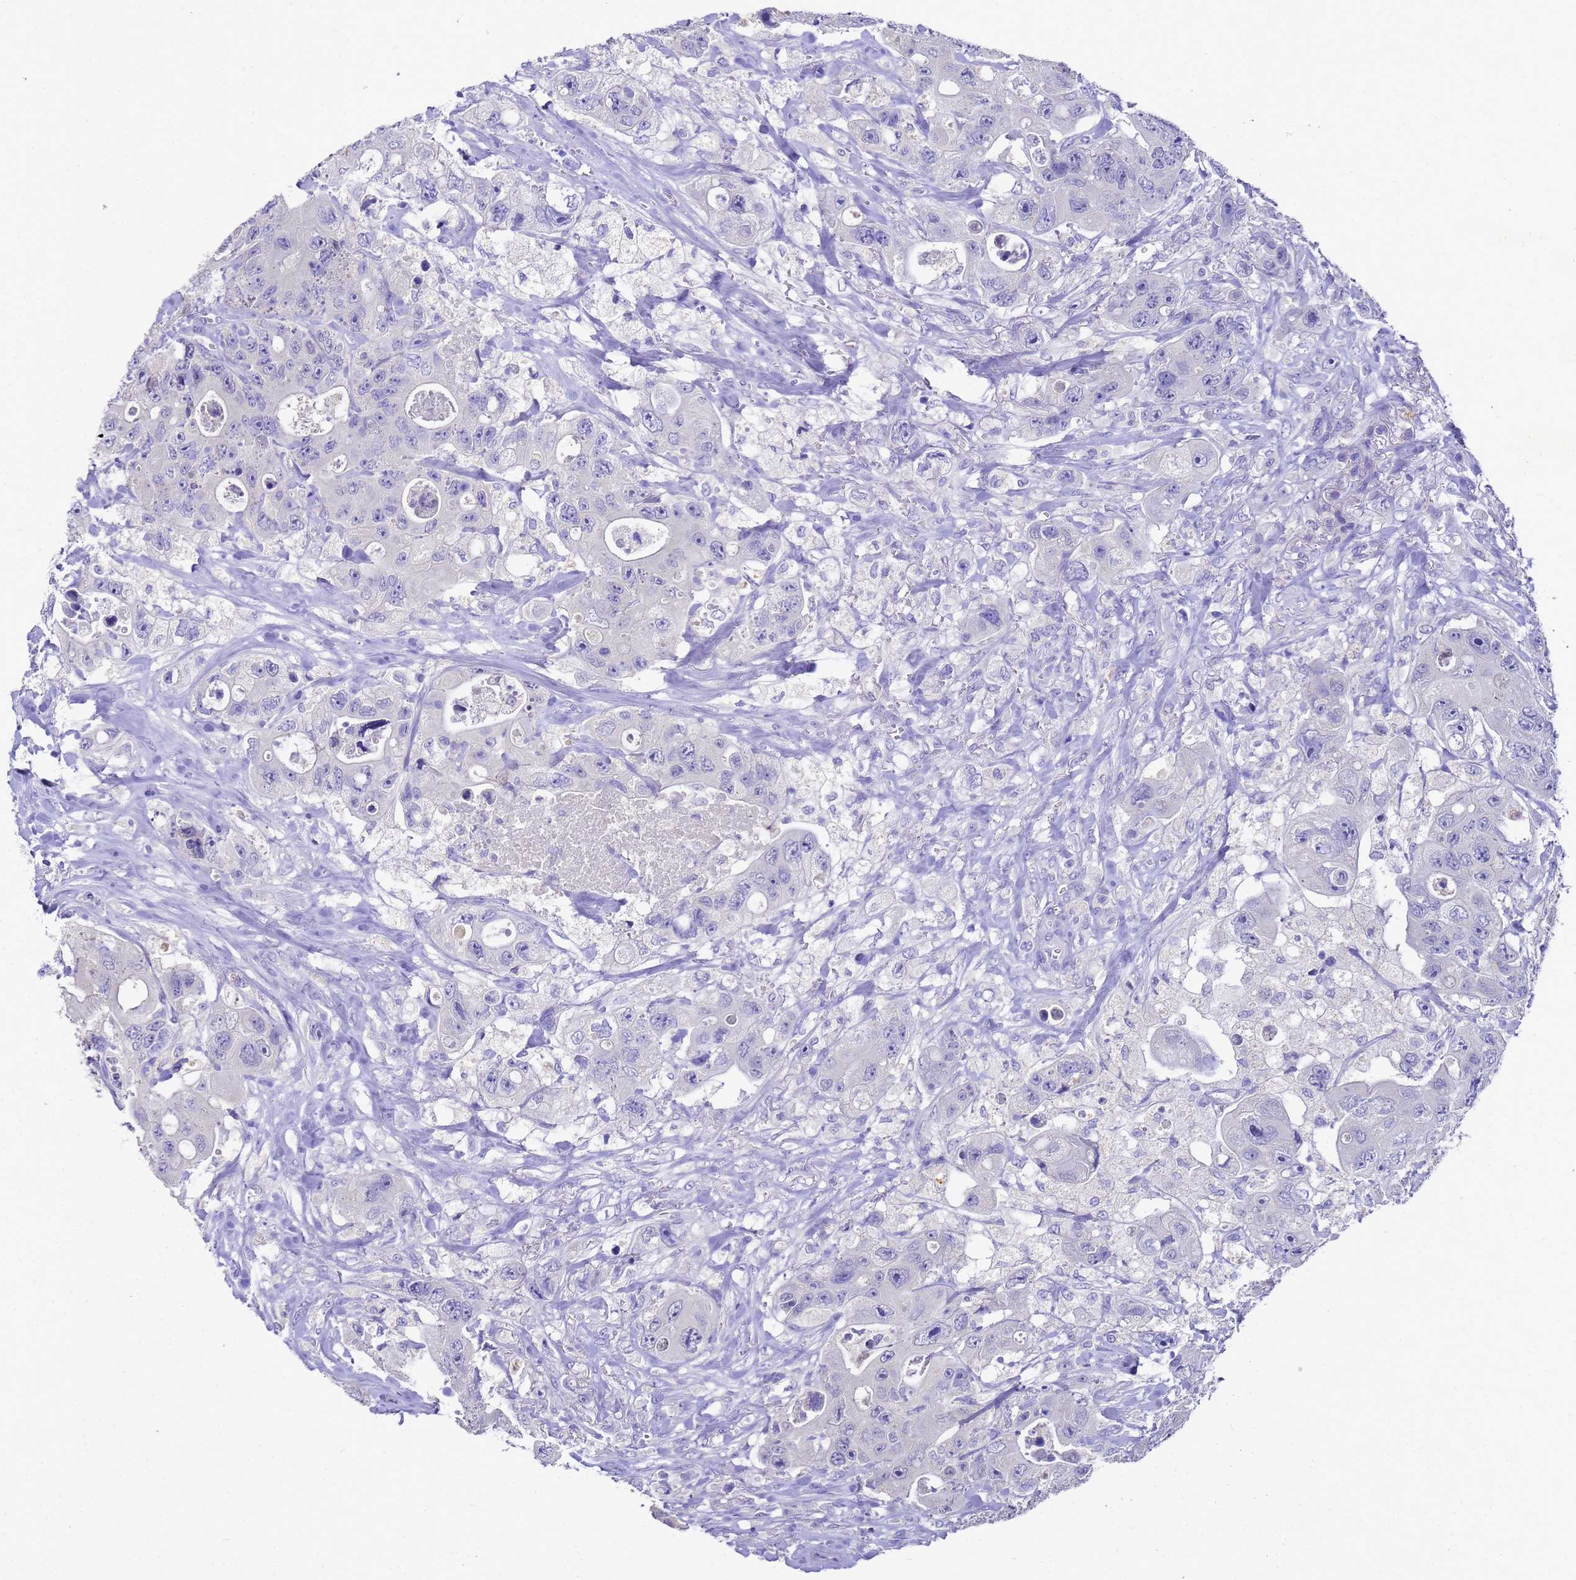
{"staining": {"intensity": "negative", "quantity": "none", "location": "none"}, "tissue": "colorectal cancer", "cell_type": "Tumor cells", "image_type": "cancer", "snomed": [{"axis": "morphology", "description": "Adenocarcinoma, NOS"}, {"axis": "topography", "description": "Colon"}], "caption": "An image of human adenocarcinoma (colorectal) is negative for staining in tumor cells. Brightfield microscopy of immunohistochemistry stained with DAB (brown) and hematoxylin (blue), captured at high magnification.", "gene": "MS4A13", "patient": {"sex": "female", "age": 46}}